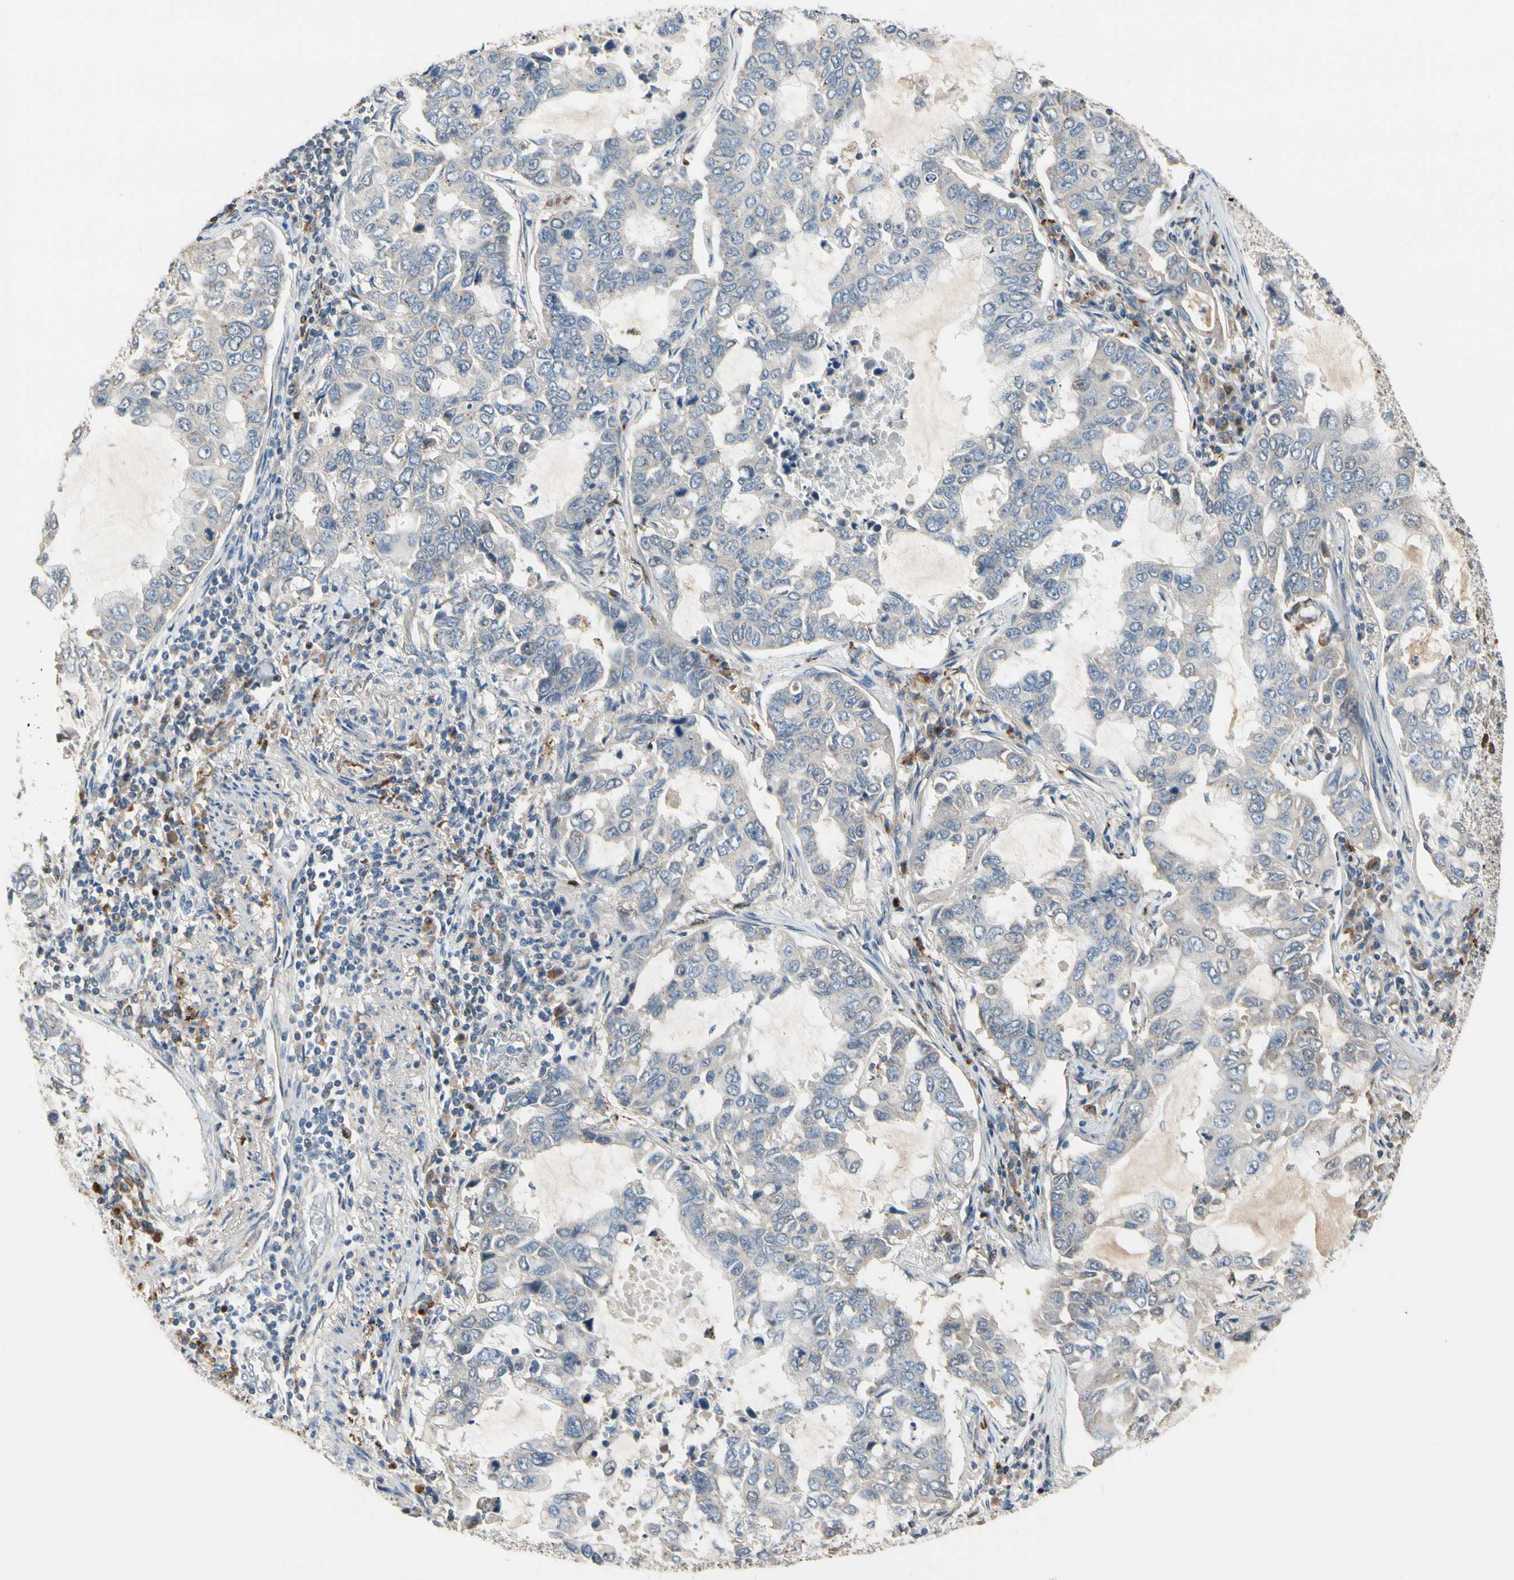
{"staining": {"intensity": "negative", "quantity": "none", "location": "none"}, "tissue": "lung cancer", "cell_type": "Tumor cells", "image_type": "cancer", "snomed": [{"axis": "morphology", "description": "Adenocarcinoma, NOS"}, {"axis": "topography", "description": "Lung"}], "caption": "The immunohistochemistry micrograph has no significant staining in tumor cells of lung adenocarcinoma tissue. (DAB IHC, high magnification).", "gene": "ZKSCAN4", "patient": {"sex": "male", "age": 64}}